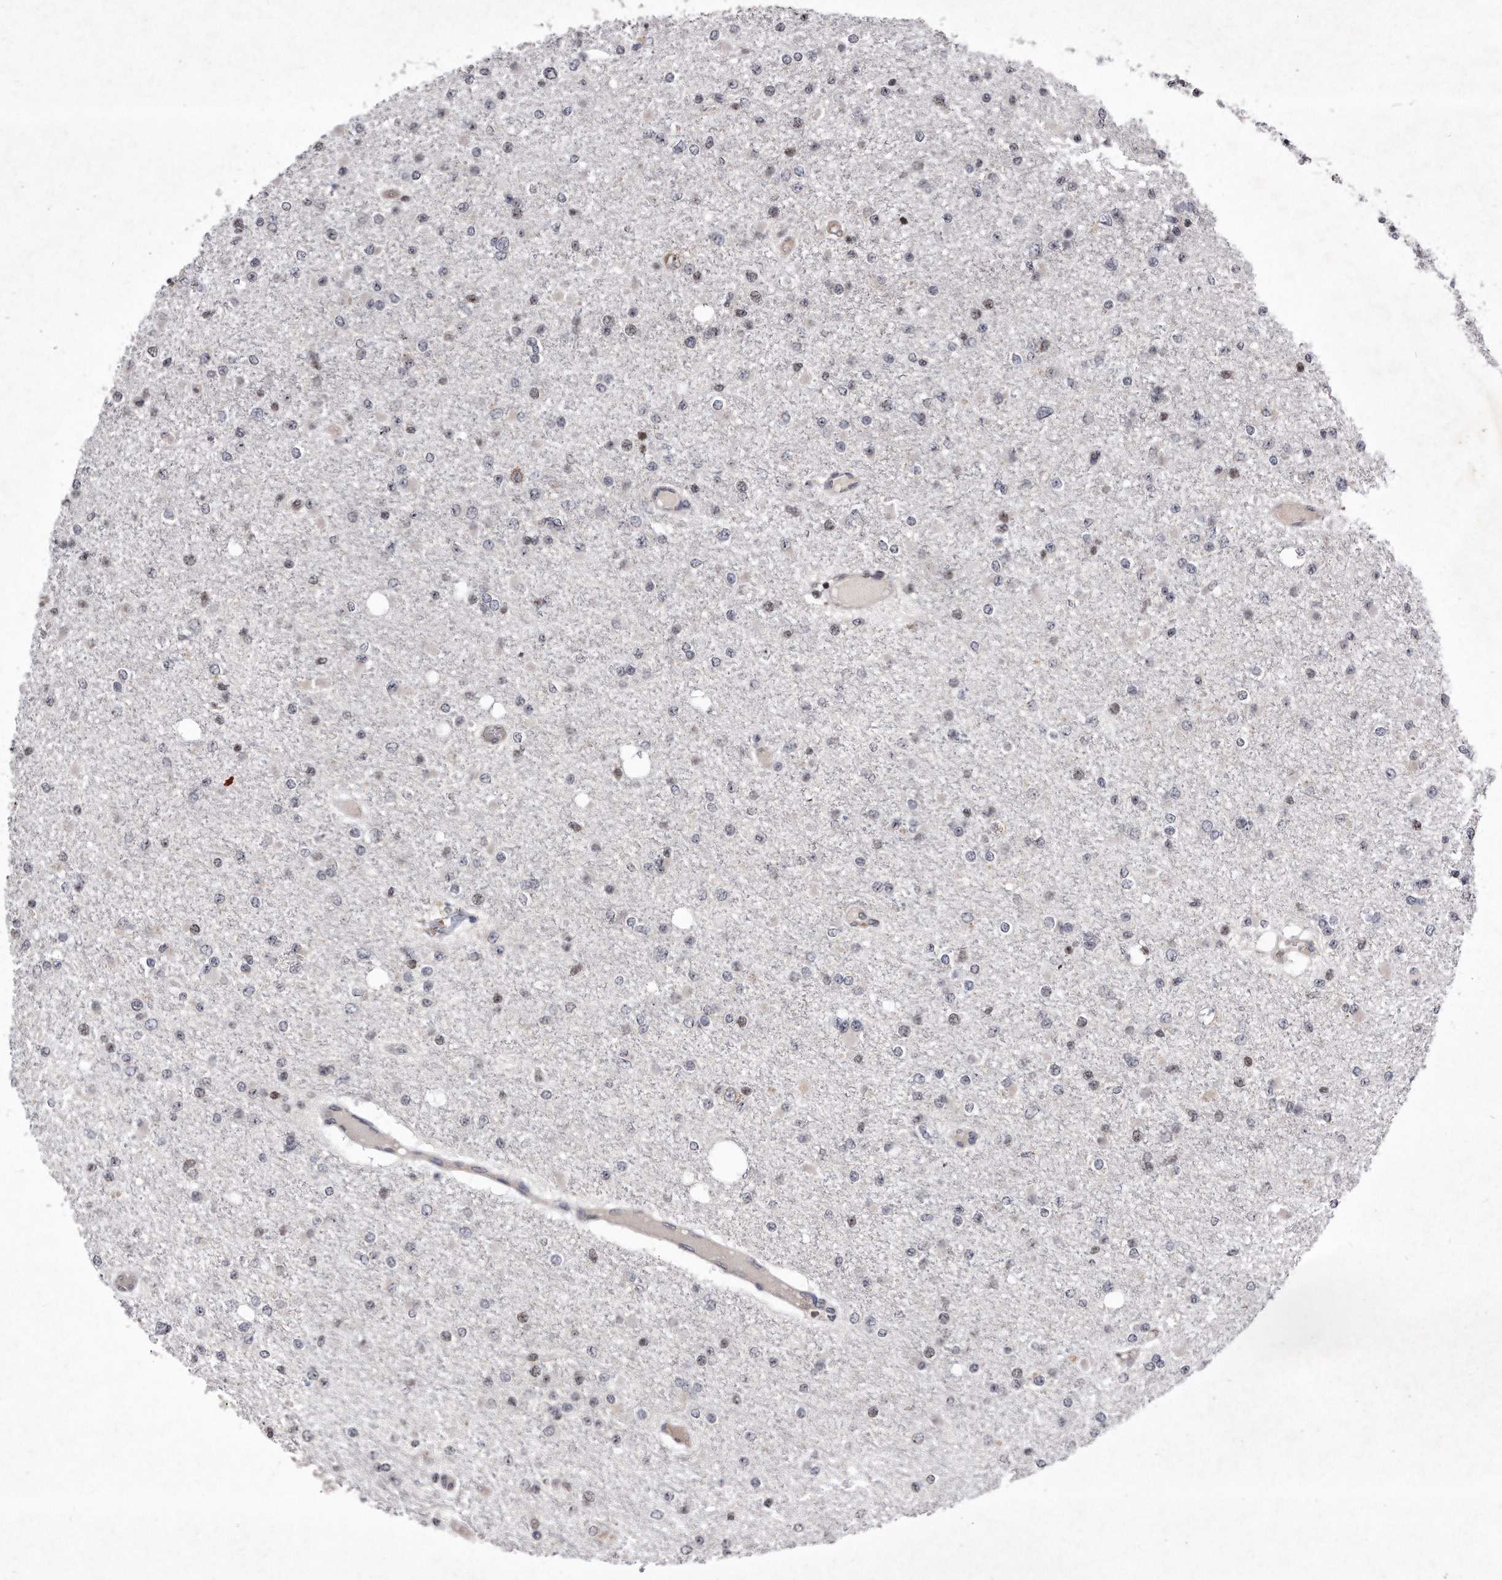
{"staining": {"intensity": "negative", "quantity": "none", "location": "none"}, "tissue": "glioma", "cell_type": "Tumor cells", "image_type": "cancer", "snomed": [{"axis": "morphology", "description": "Glioma, malignant, Low grade"}, {"axis": "topography", "description": "Brain"}], "caption": "Immunohistochemistry micrograph of neoplastic tissue: human glioma stained with DAB (3,3'-diaminobenzidine) shows no significant protein positivity in tumor cells.", "gene": "DAB1", "patient": {"sex": "female", "age": 22}}